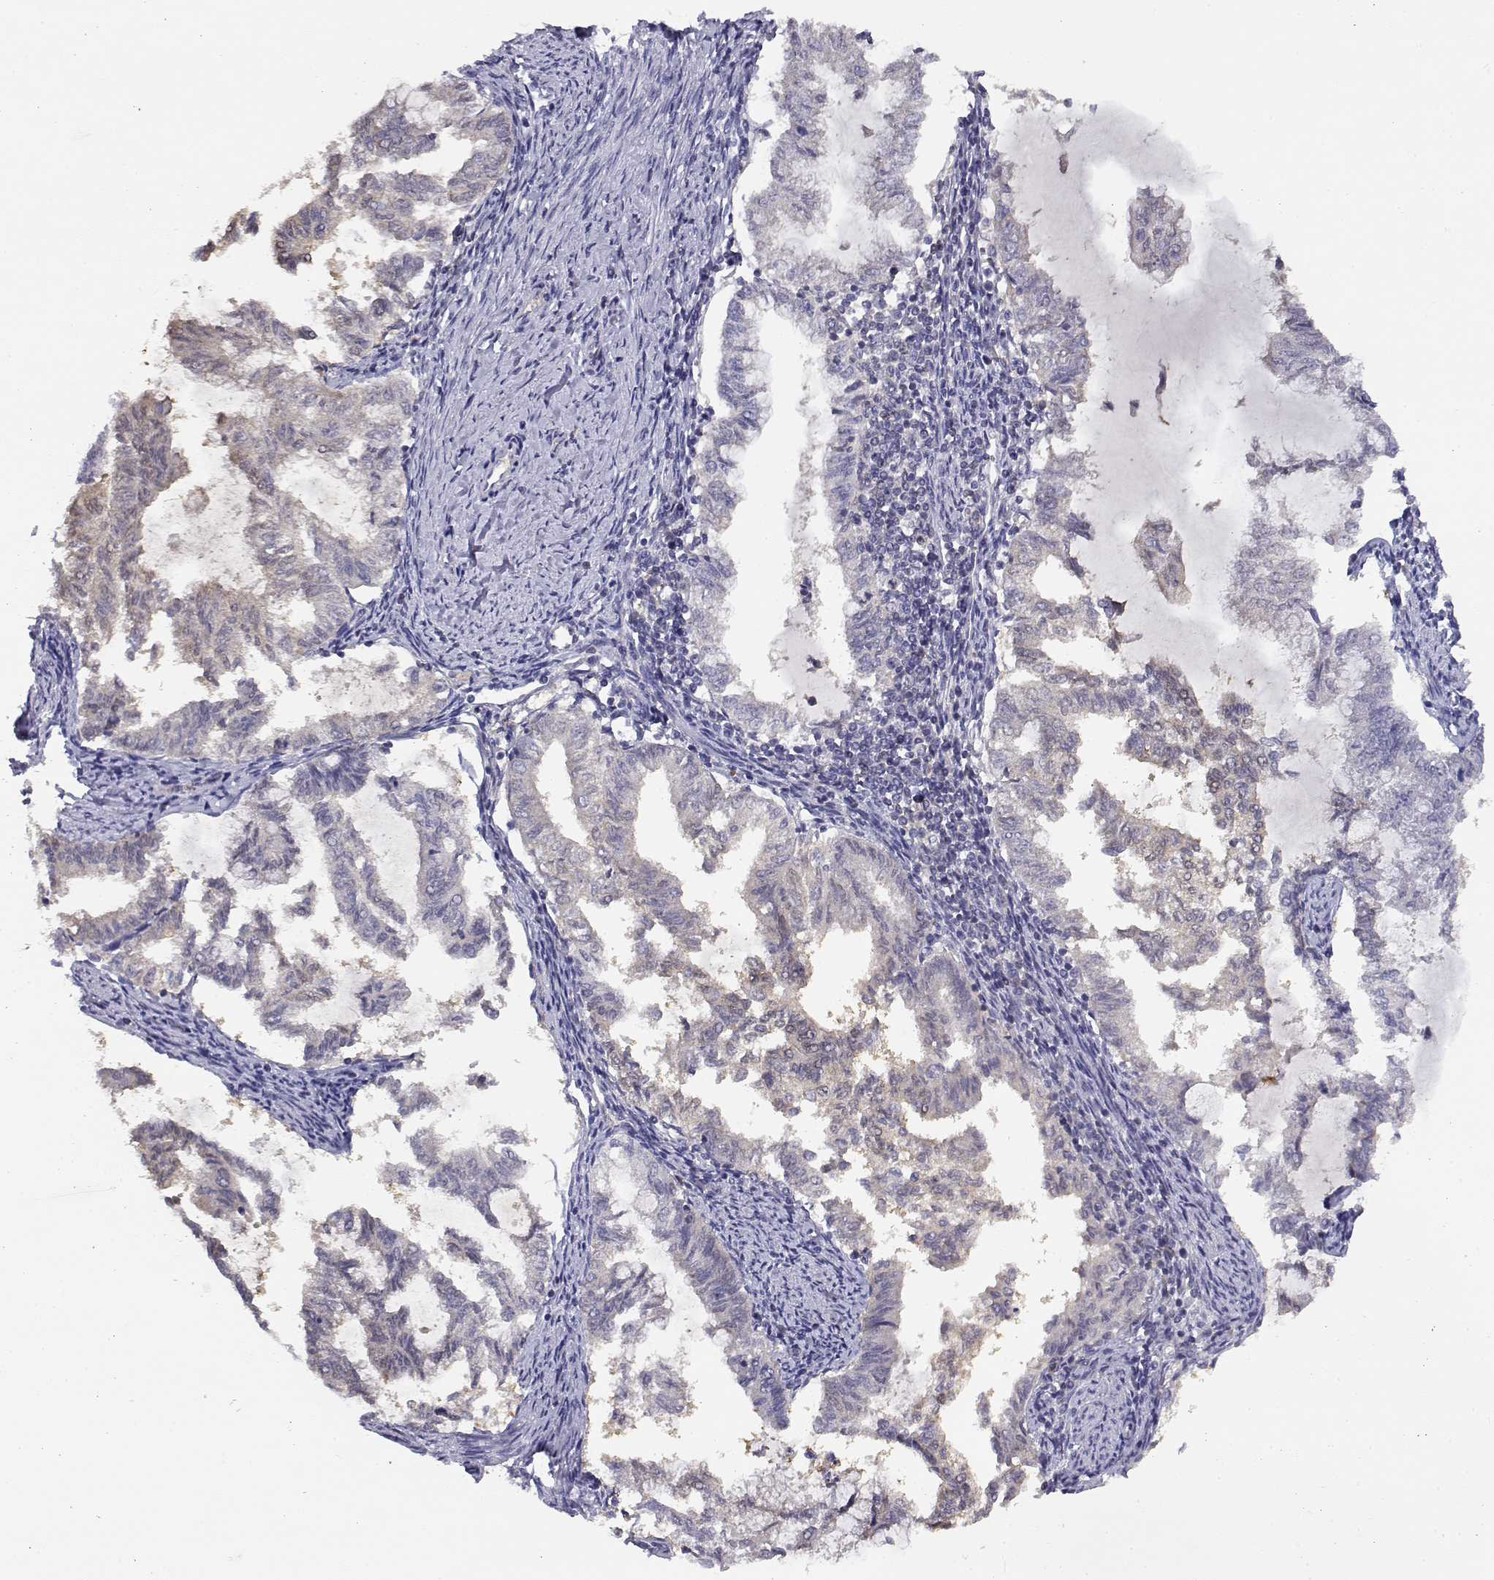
{"staining": {"intensity": "negative", "quantity": "none", "location": "none"}, "tissue": "endometrial cancer", "cell_type": "Tumor cells", "image_type": "cancer", "snomed": [{"axis": "morphology", "description": "Adenocarcinoma, NOS"}, {"axis": "topography", "description": "Endometrium"}], "caption": "Tumor cells show no significant protein staining in endometrial adenocarcinoma. (Stains: DAB (3,3'-diaminobenzidine) immunohistochemistry with hematoxylin counter stain, Microscopy: brightfield microscopy at high magnification).", "gene": "ADA", "patient": {"sex": "female", "age": 79}}